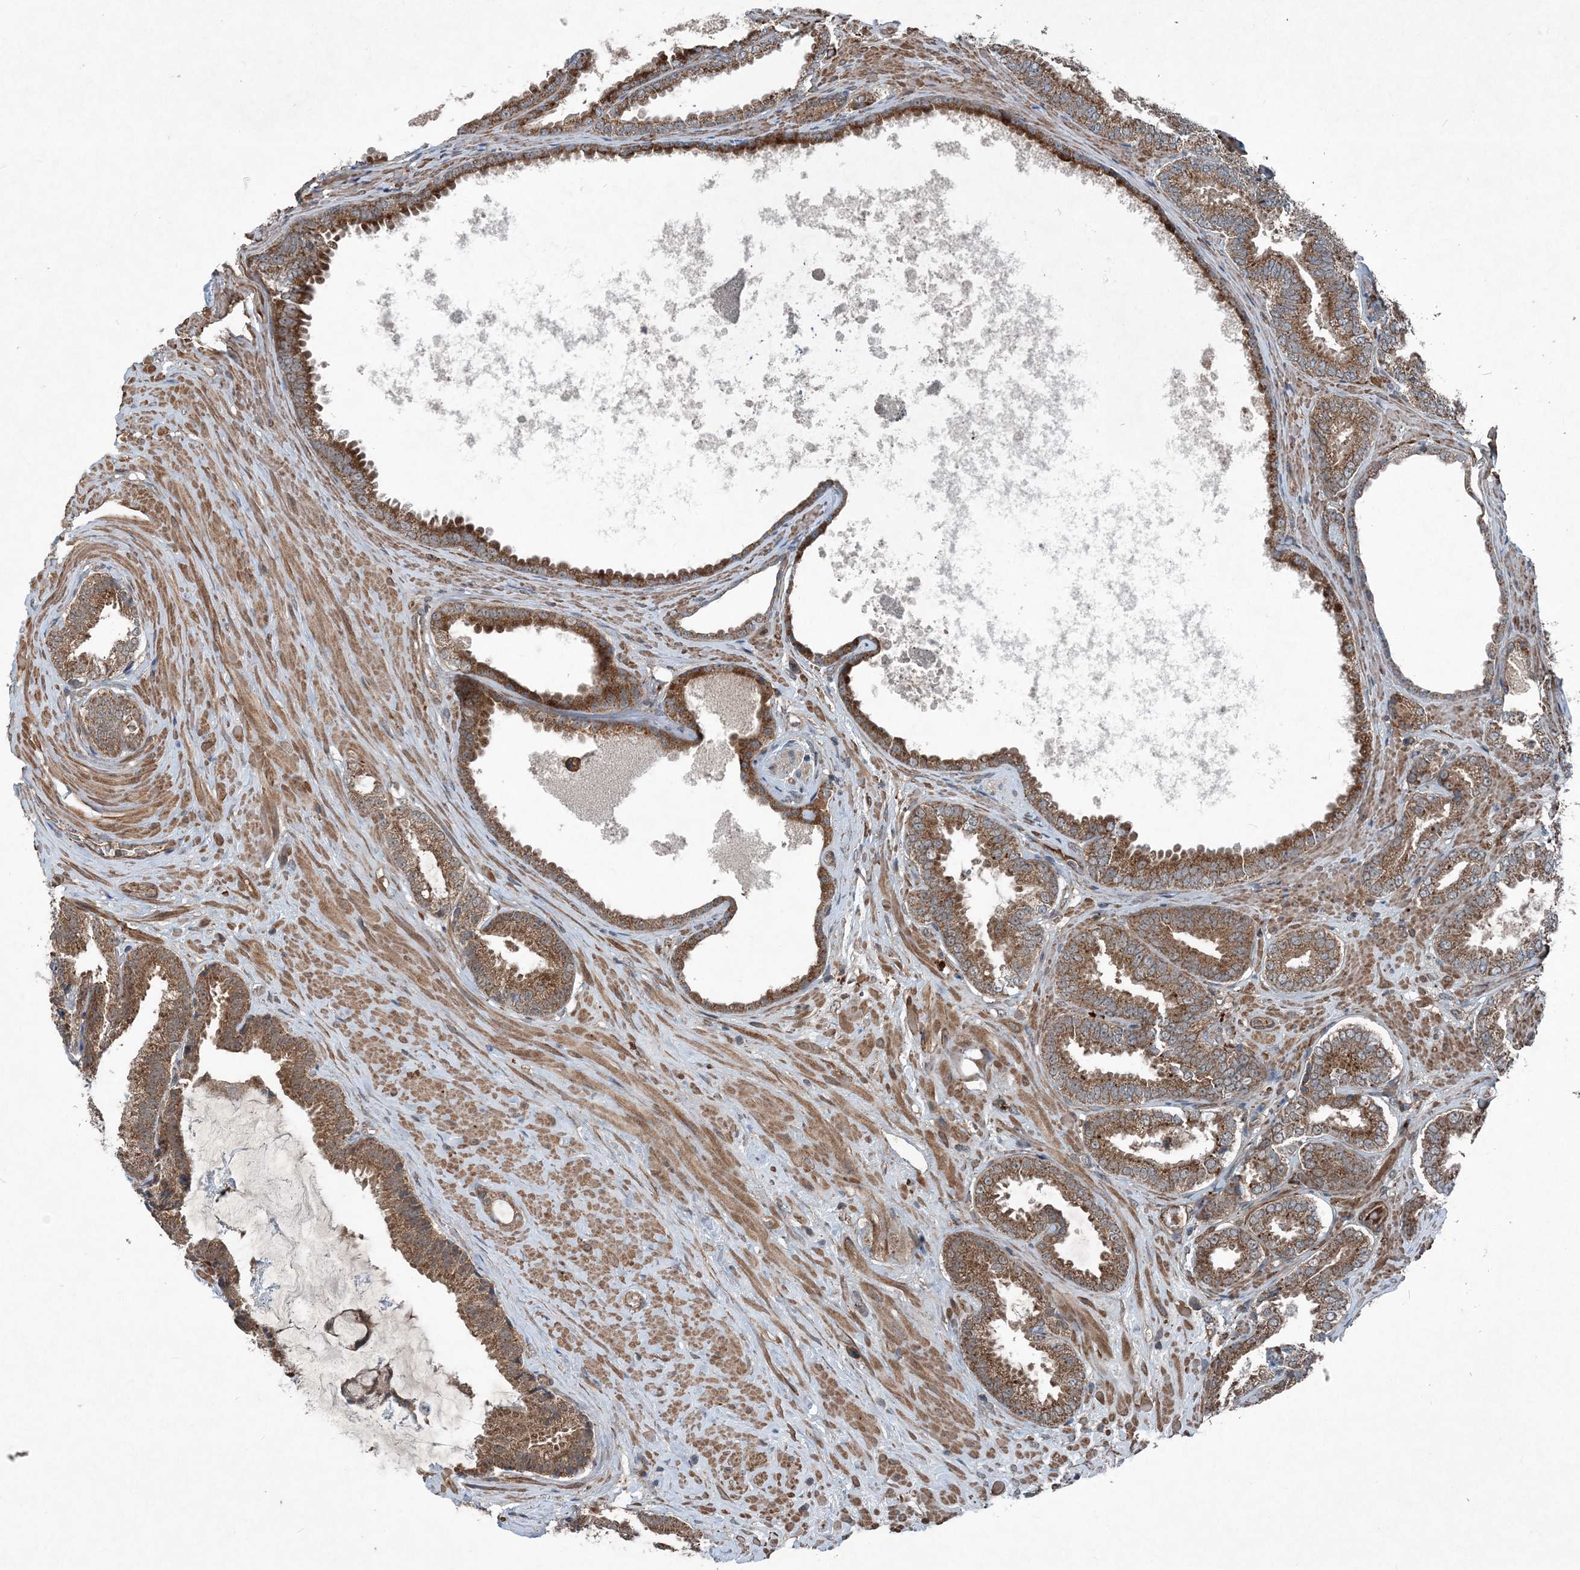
{"staining": {"intensity": "moderate", "quantity": ">75%", "location": "cytoplasmic/membranous"}, "tissue": "prostate cancer", "cell_type": "Tumor cells", "image_type": "cancer", "snomed": [{"axis": "morphology", "description": "Adenocarcinoma, Low grade"}, {"axis": "topography", "description": "Prostate"}], "caption": "Immunohistochemical staining of prostate cancer demonstrates medium levels of moderate cytoplasmic/membranous expression in approximately >75% of tumor cells. (brown staining indicates protein expression, while blue staining denotes nuclei).", "gene": "NDUFA2", "patient": {"sex": "male", "age": 71}}